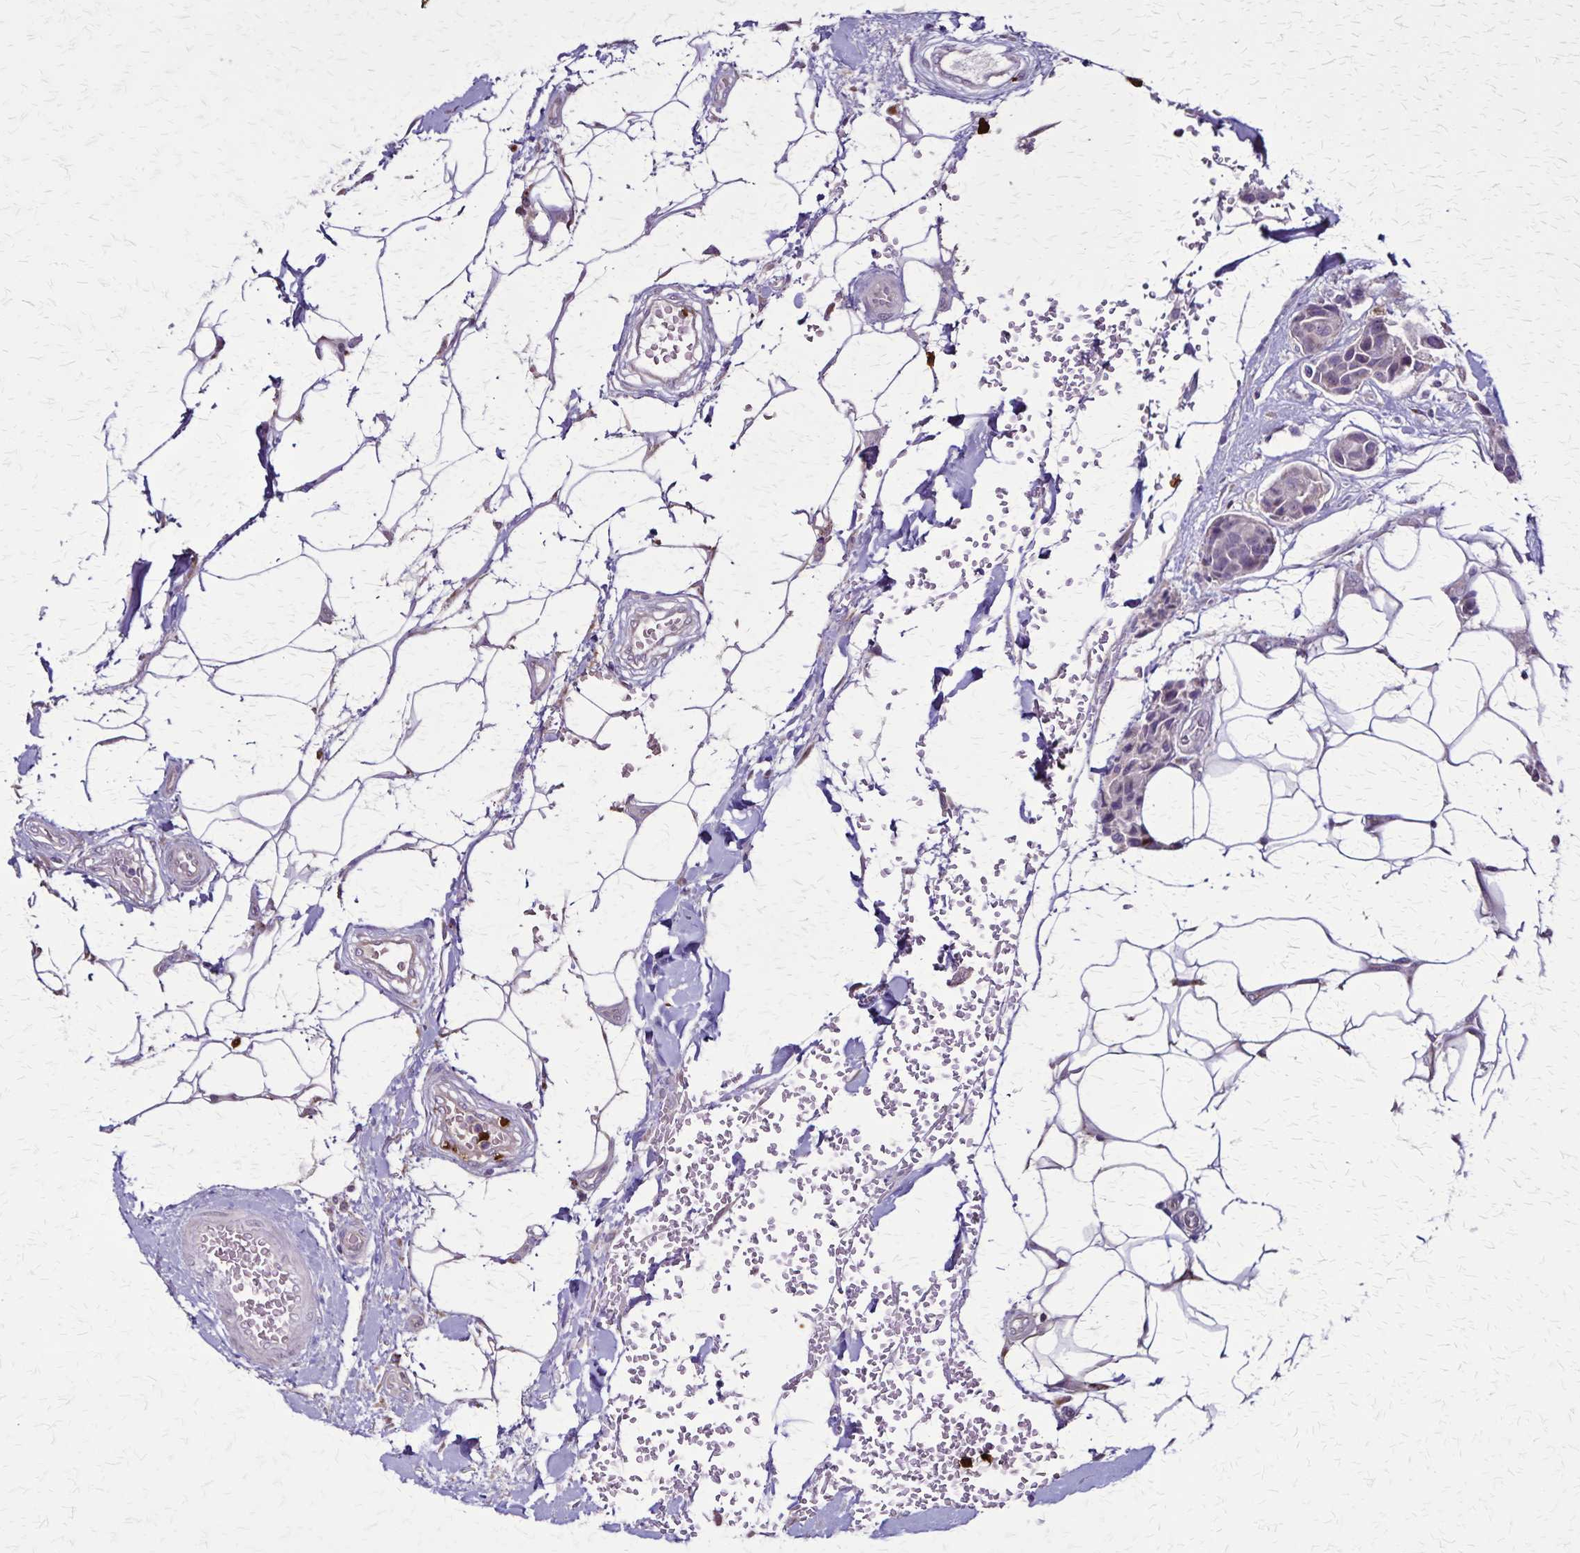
{"staining": {"intensity": "negative", "quantity": "none", "location": "none"}, "tissue": "breast cancer", "cell_type": "Tumor cells", "image_type": "cancer", "snomed": [{"axis": "morphology", "description": "Duct carcinoma"}, {"axis": "topography", "description": "Breast"}, {"axis": "topography", "description": "Lymph node"}], "caption": "Protein analysis of breast cancer (infiltrating ductal carcinoma) reveals no significant expression in tumor cells.", "gene": "ULBP3", "patient": {"sex": "female", "age": 80}}